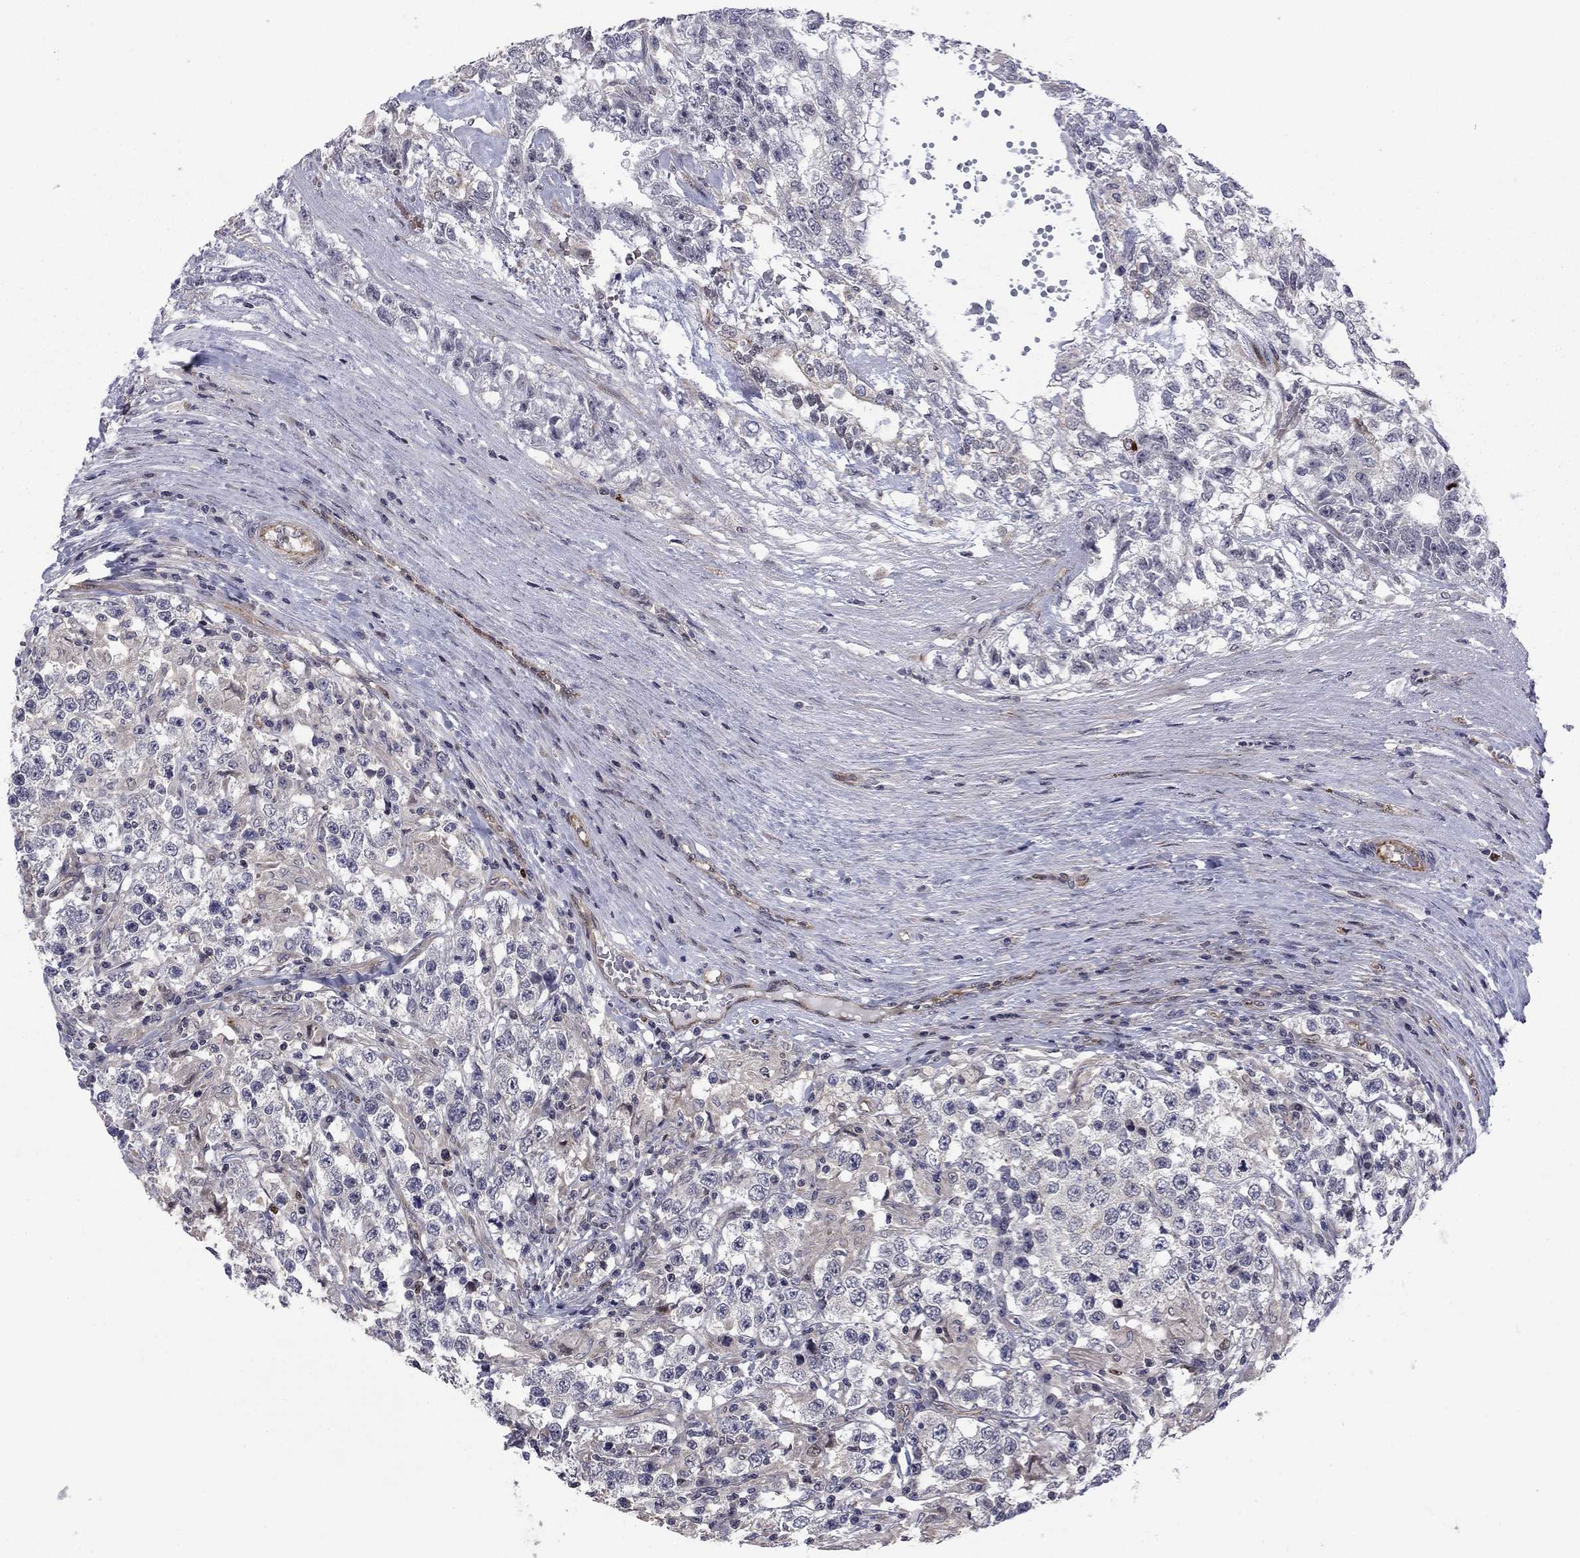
{"staining": {"intensity": "strong", "quantity": "<25%", "location": "nuclear"}, "tissue": "testis cancer", "cell_type": "Tumor cells", "image_type": "cancer", "snomed": [{"axis": "morphology", "description": "Seminoma, NOS"}, {"axis": "morphology", "description": "Carcinoma, Embryonal, NOS"}, {"axis": "topography", "description": "Testis"}], "caption": "DAB immunohistochemical staining of testis cancer (seminoma) reveals strong nuclear protein positivity in about <25% of tumor cells.", "gene": "BCL11A", "patient": {"sex": "male", "age": 41}}